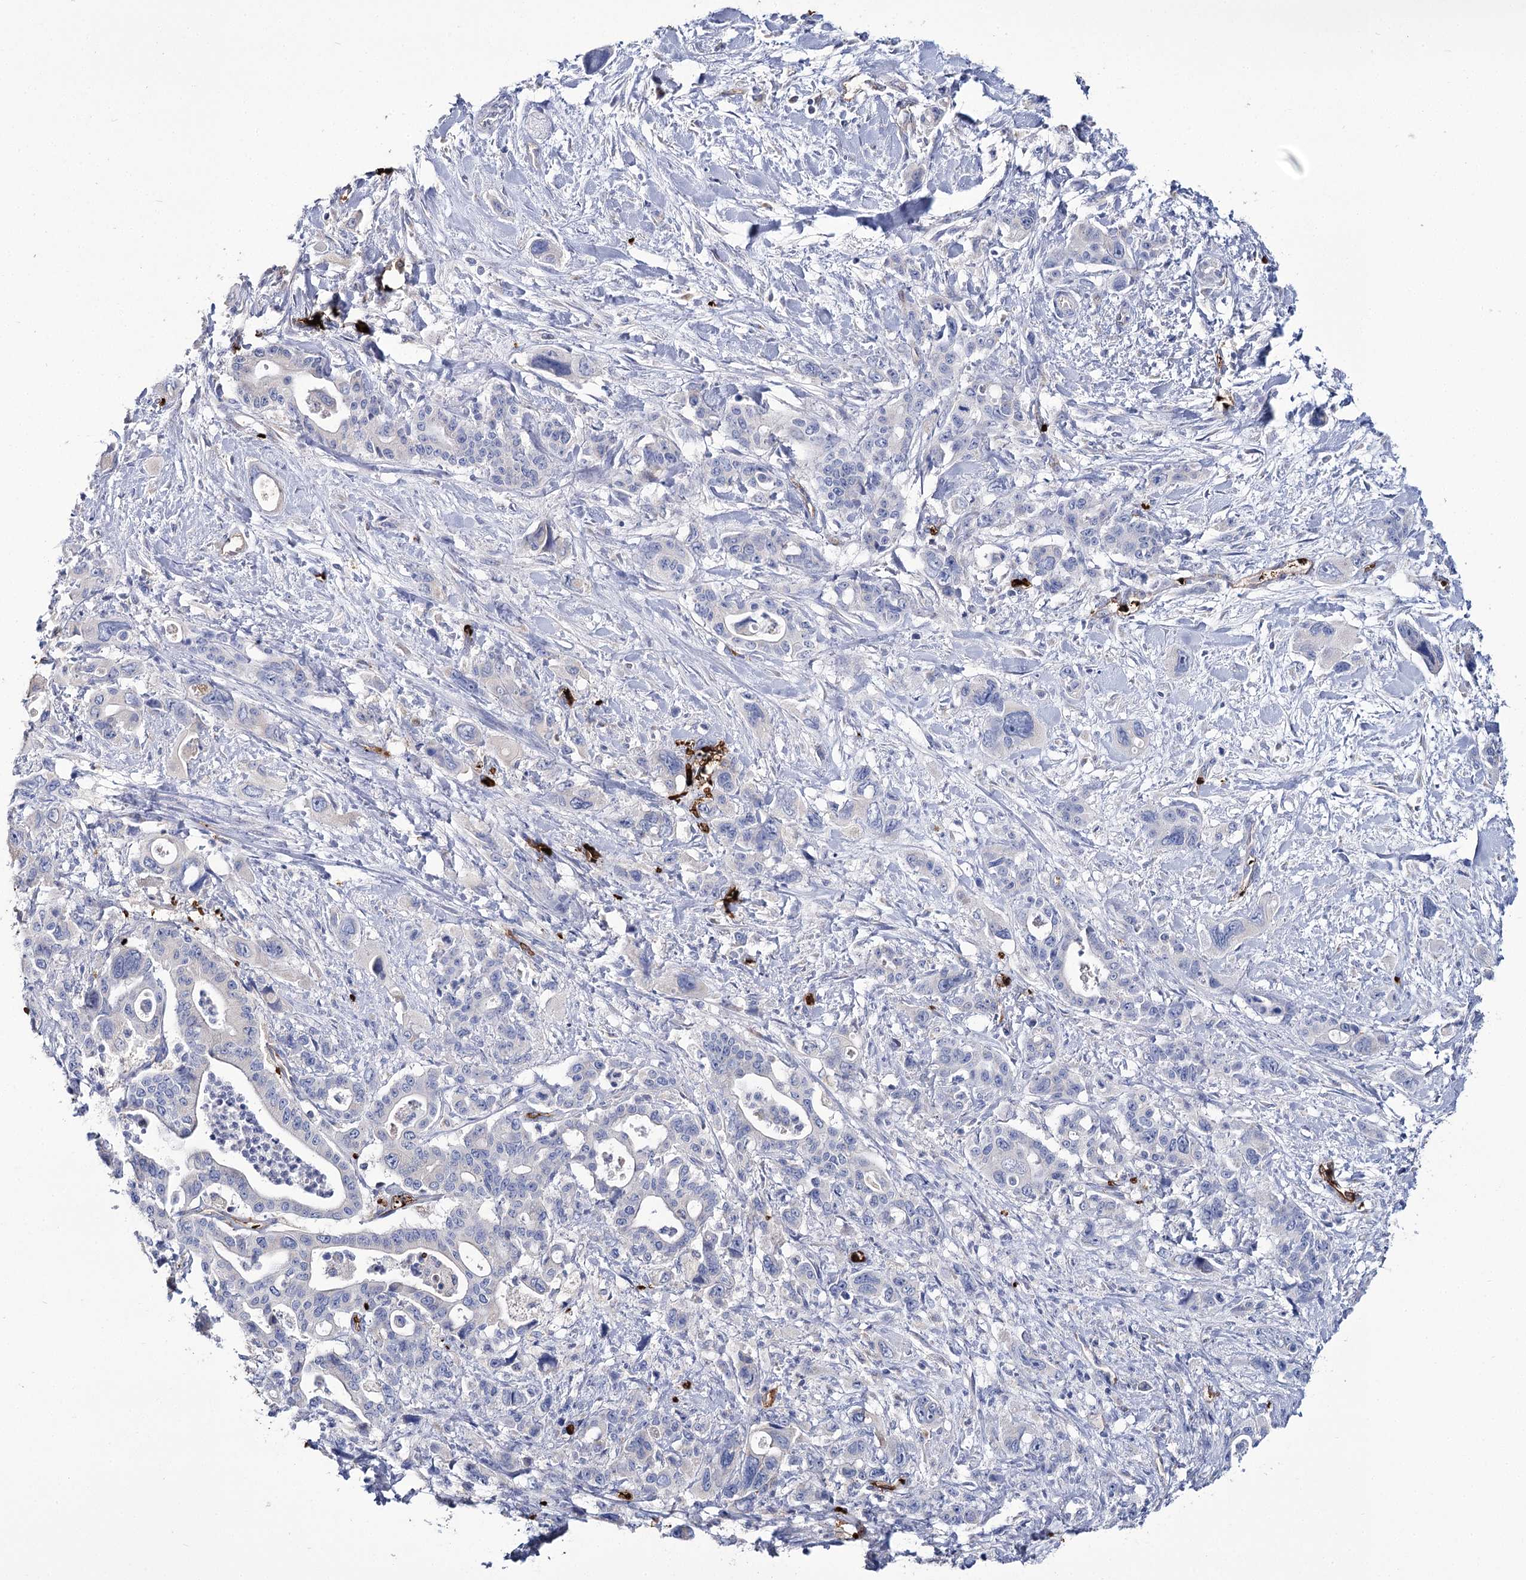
{"staining": {"intensity": "negative", "quantity": "none", "location": "none"}, "tissue": "pancreatic cancer", "cell_type": "Tumor cells", "image_type": "cancer", "snomed": [{"axis": "morphology", "description": "Adenocarcinoma, NOS"}, {"axis": "topography", "description": "Pancreas"}], "caption": "There is no significant positivity in tumor cells of pancreatic cancer.", "gene": "GBF1", "patient": {"sex": "male", "age": 46}}